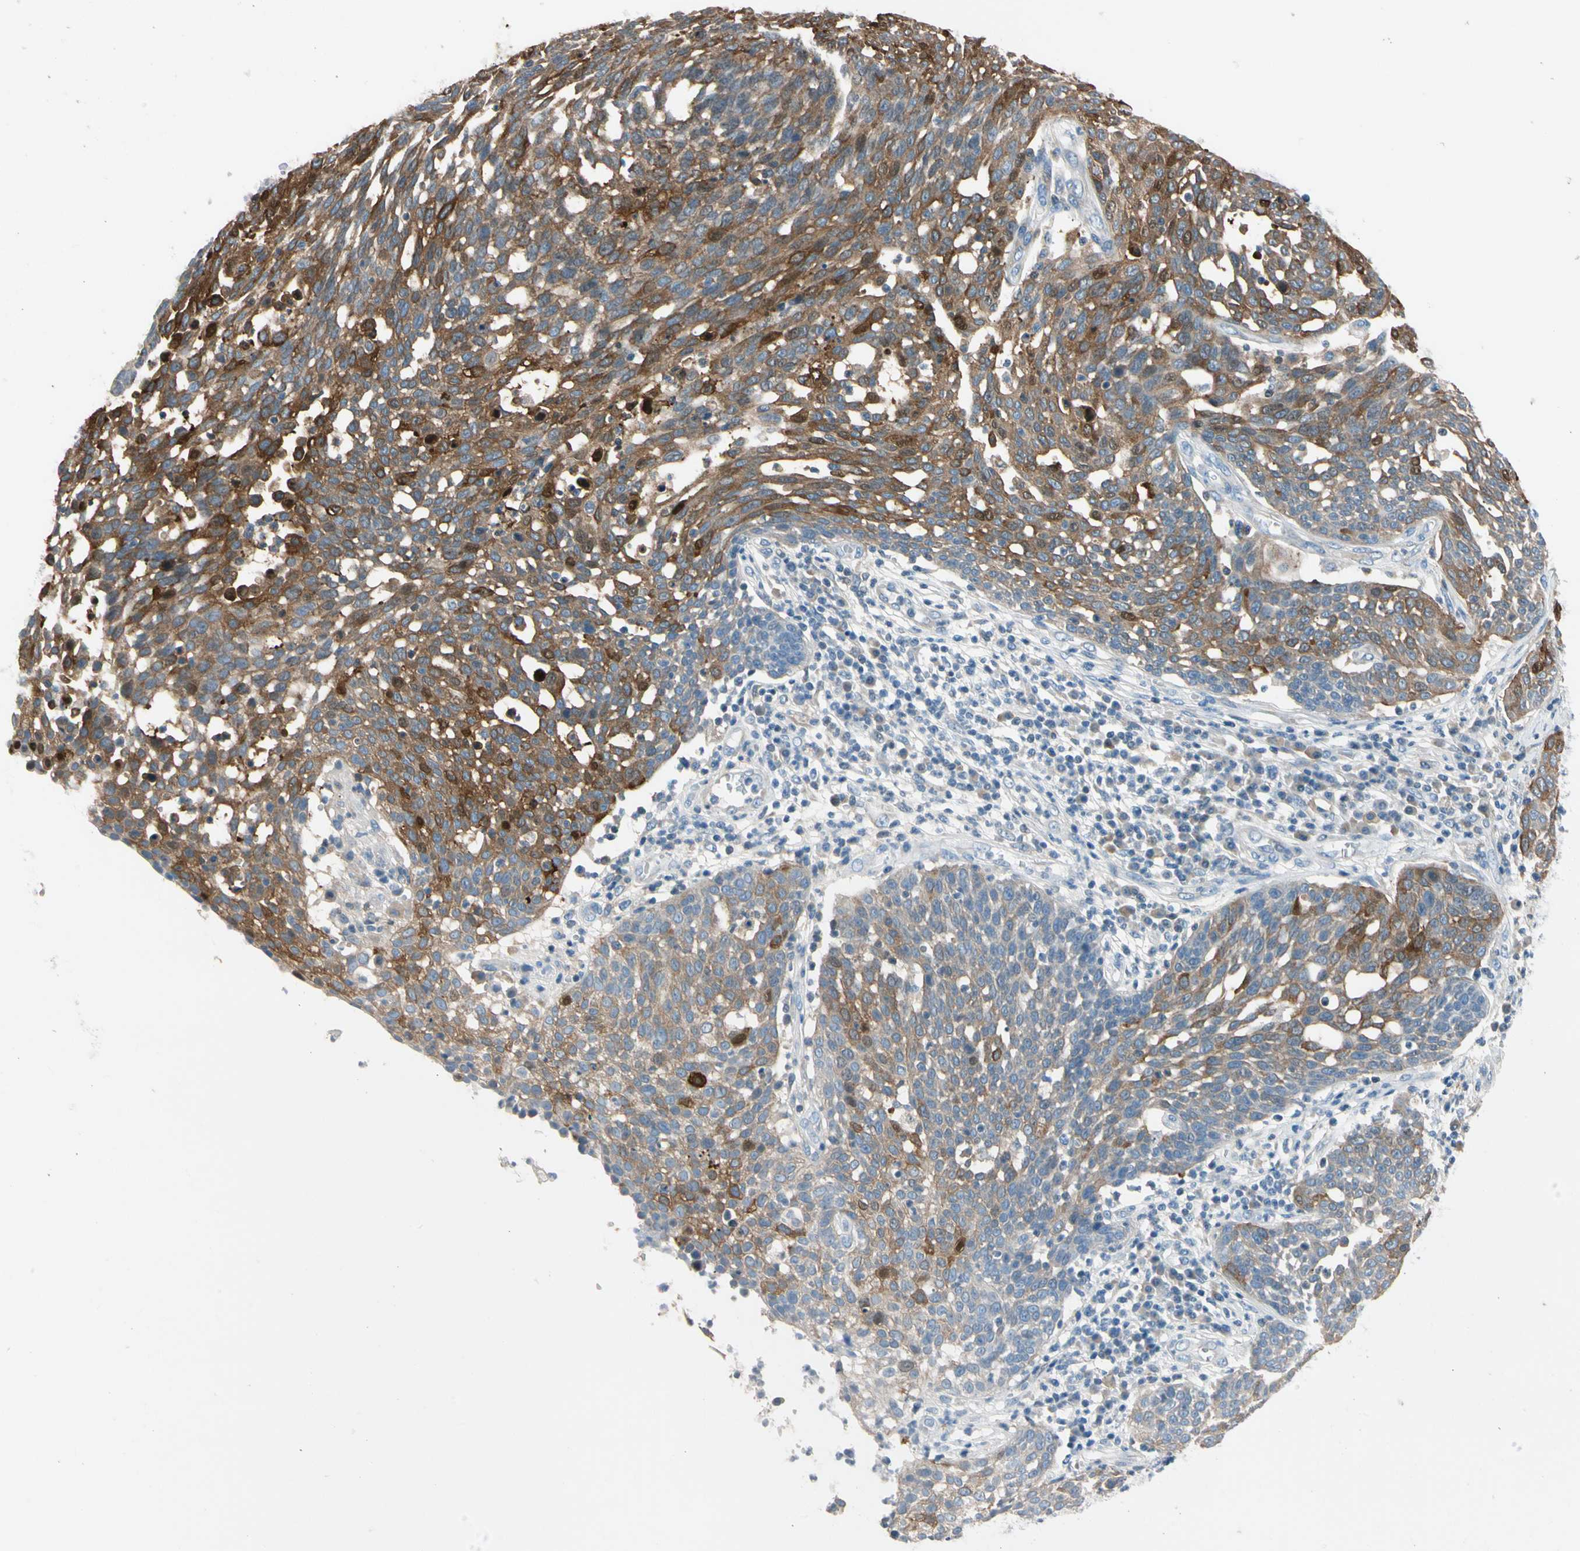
{"staining": {"intensity": "moderate", "quantity": ">75%", "location": "cytoplasmic/membranous"}, "tissue": "cervical cancer", "cell_type": "Tumor cells", "image_type": "cancer", "snomed": [{"axis": "morphology", "description": "Squamous cell carcinoma, NOS"}, {"axis": "topography", "description": "Cervix"}], "caption": "Immunohistochemical staining of cervical squamous cell carcinoma displays medium levels of moderate cytoplasmic/membranous positivity in about >75% of tumor cells.", "gene": "STK40", "patient": {"sex": "female", "age": 34}}